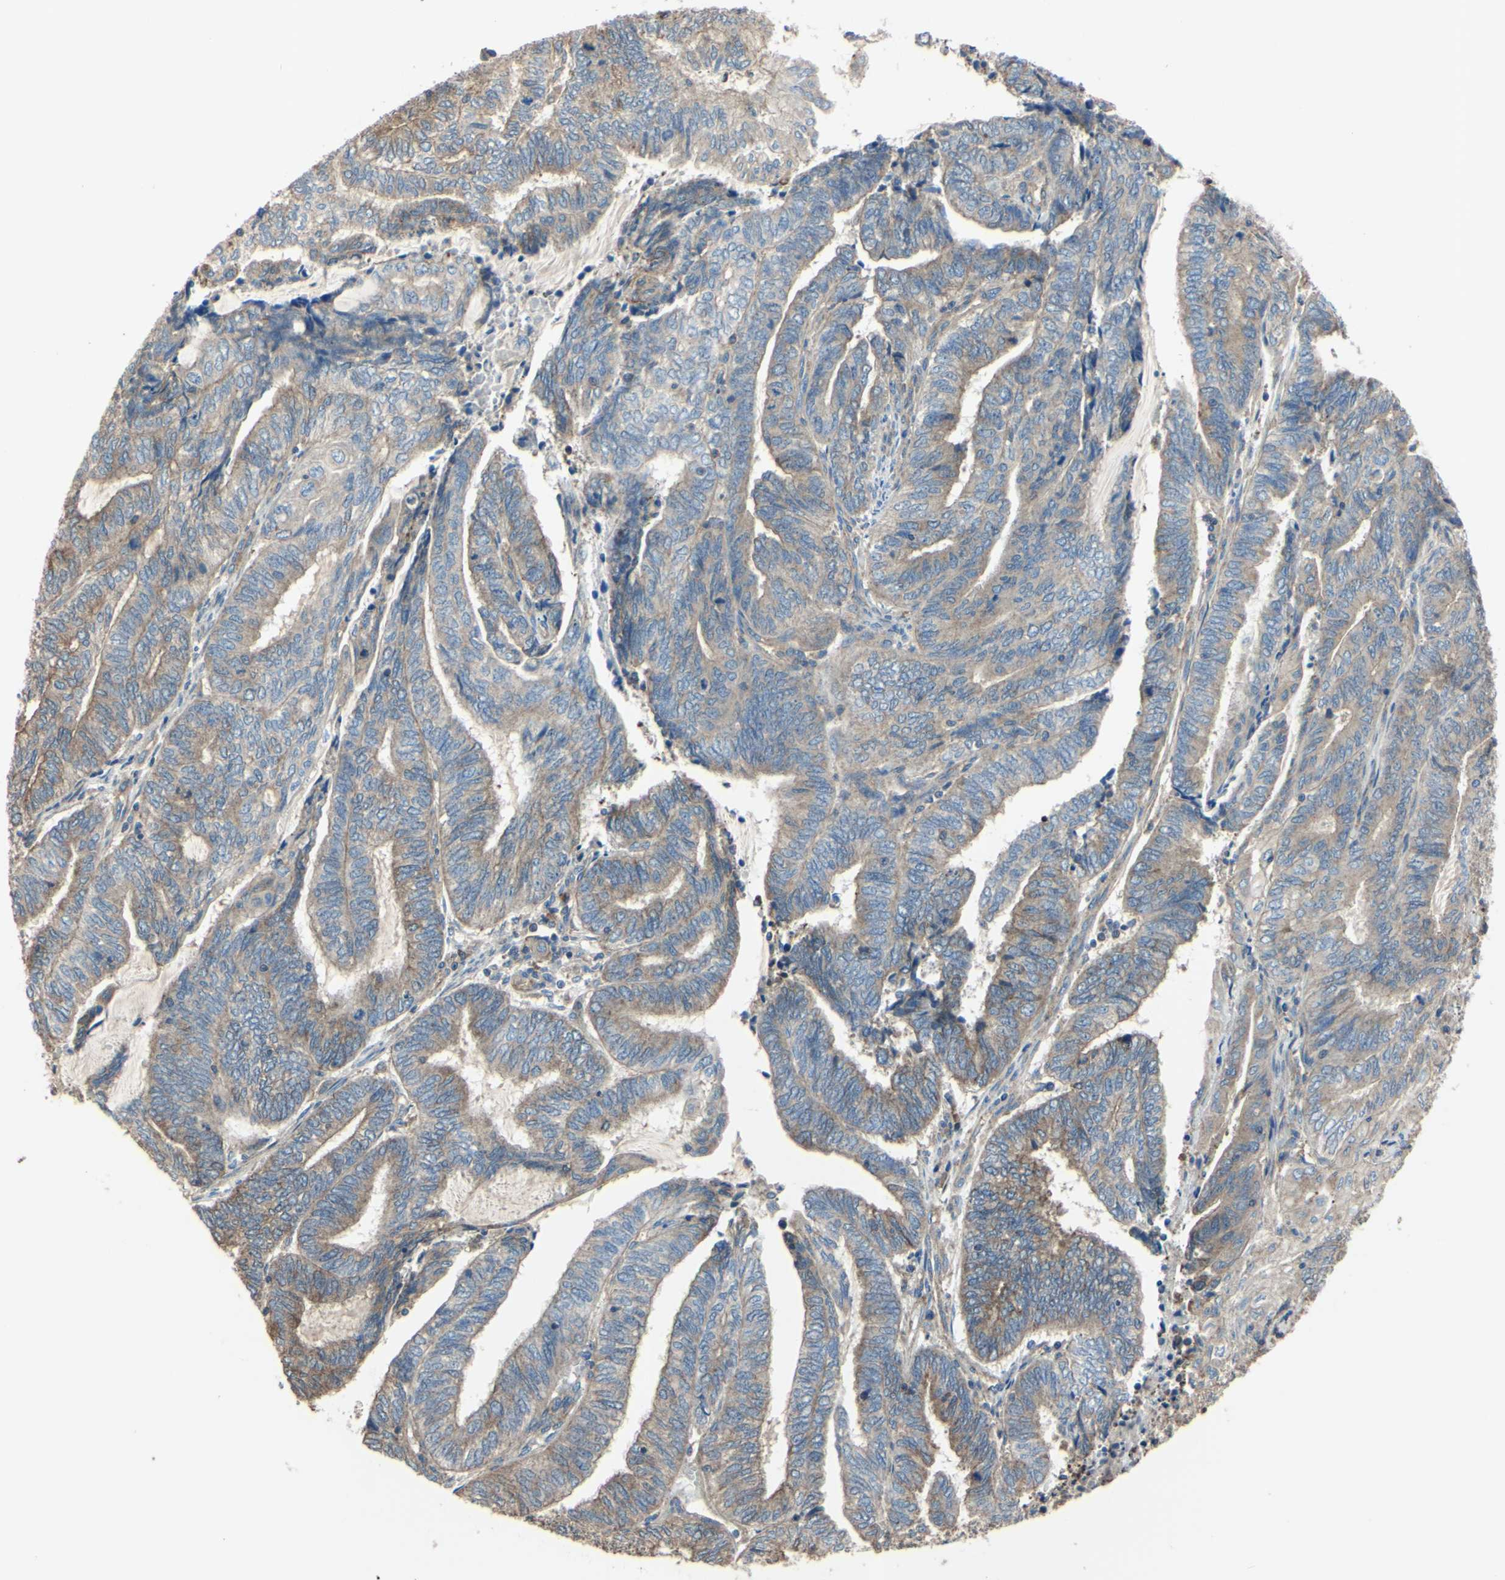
{"staining": {"intensity": "moderate", "quantity": ">75%", "location": "cytoplasmic/membranous"}, "tissue": "endometrial cancer", "cell_type": "Tumor cells", "image_type": "cancer", "snomed": [{"axis": "morphology", "description": "Adenocarcinoma, NOS"}, {"axis": "topography", "description": "Uterus"}, {"axis": "topography", "description": "Endometrium"}], "caption": "An image of human adenocarcinoma (endometrial) stained for a protein shows moderate cytoplasmic/membranous brown staining in tumor cells.", "gene": "BECN1", "patient": {"sex": "female", "age": 70}}